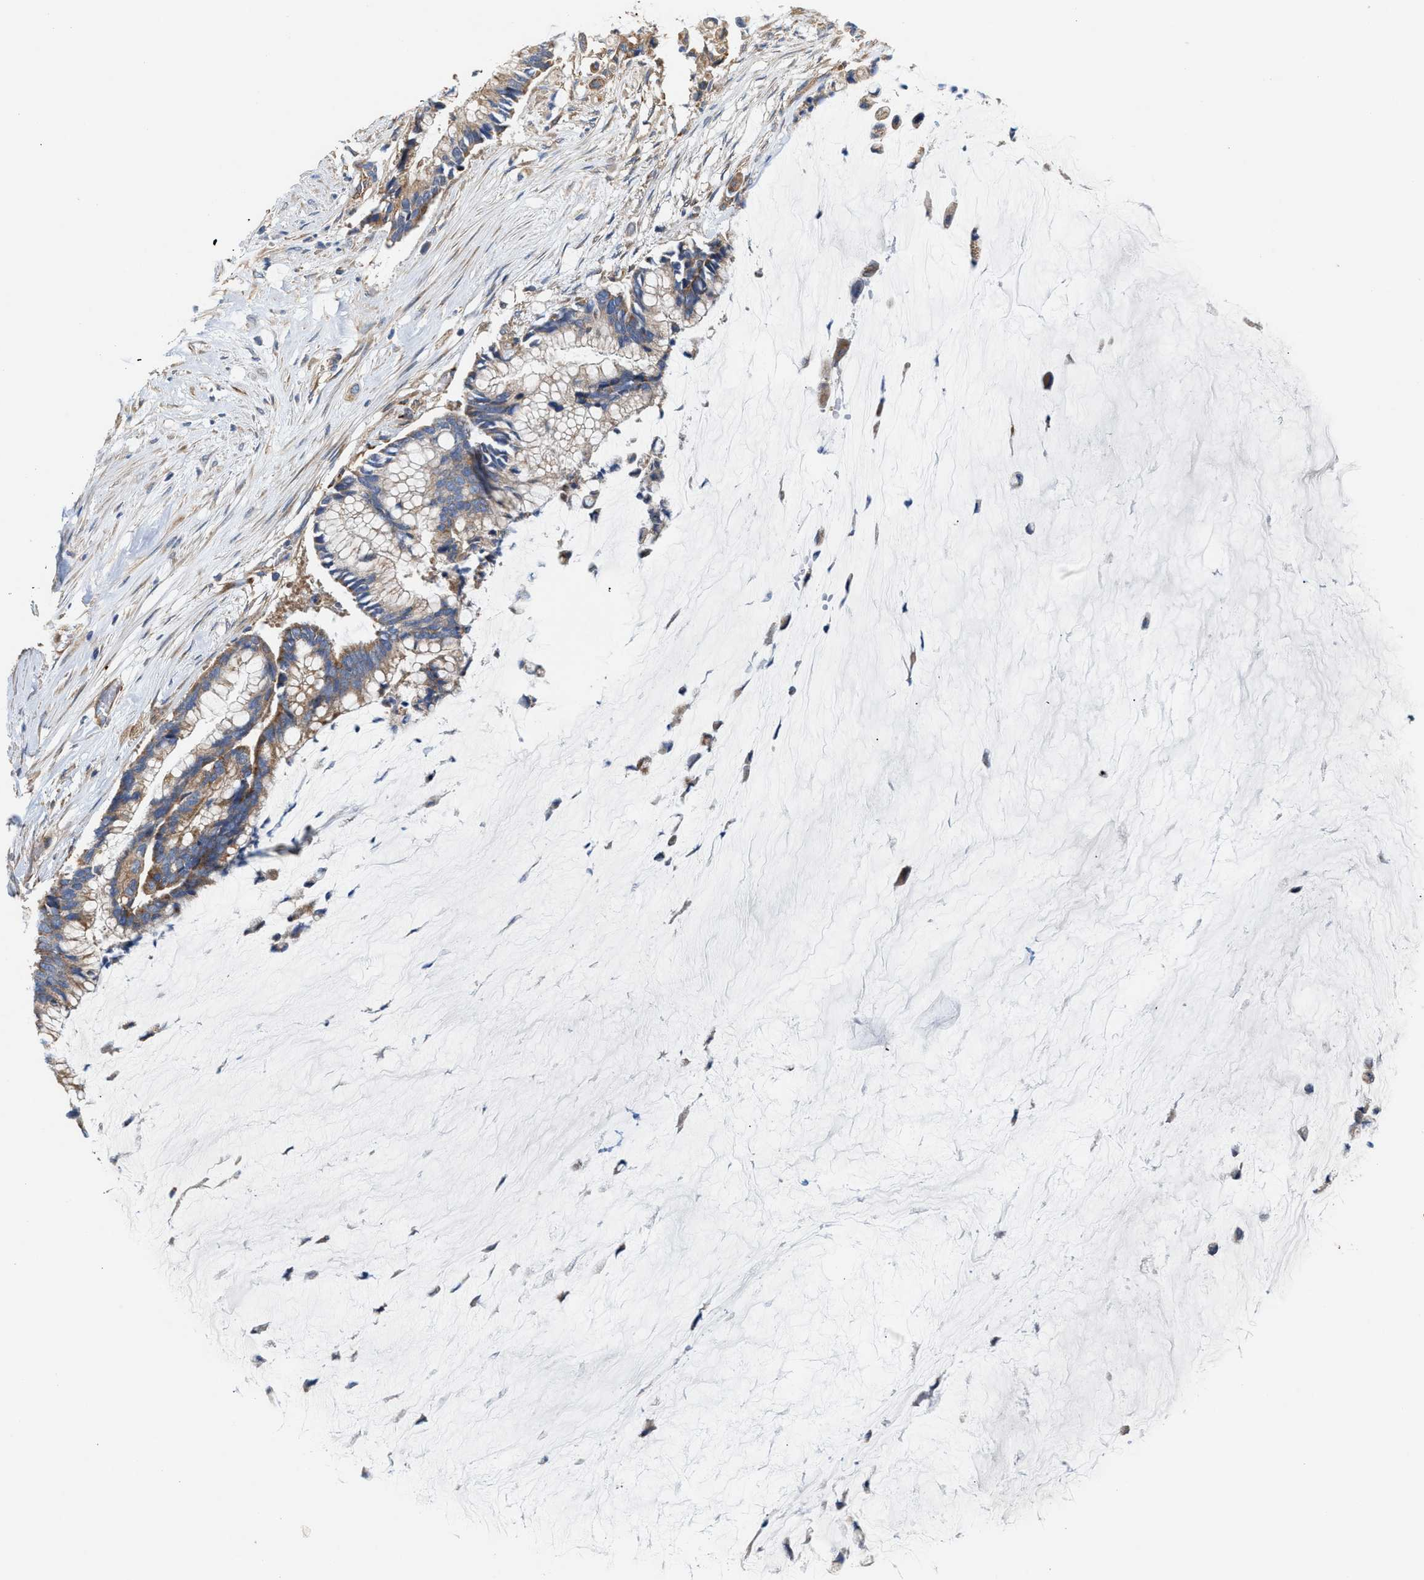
{"staining": {"intensity": "moderate", "quantity": ">75%", "location": "cytoplasmic/membranous"}, "tissue": "pancreatic cancer", "cell_type": "Tumor cells", "image_type": "cancer", "snomed": [{"axis": "morphology", "description": "Adenocarcinoma, NOS"}, {"axis": "topography", "description": "Pancreas"}], "caption": "Pancreatic cancer stained with a brown dye demonstrates moderate cytoplasmic/membranous positive positivity in approximately >75% of tumor cells.", "gene": "OXSM", "patient": {"sex": "male", "age": 41}}